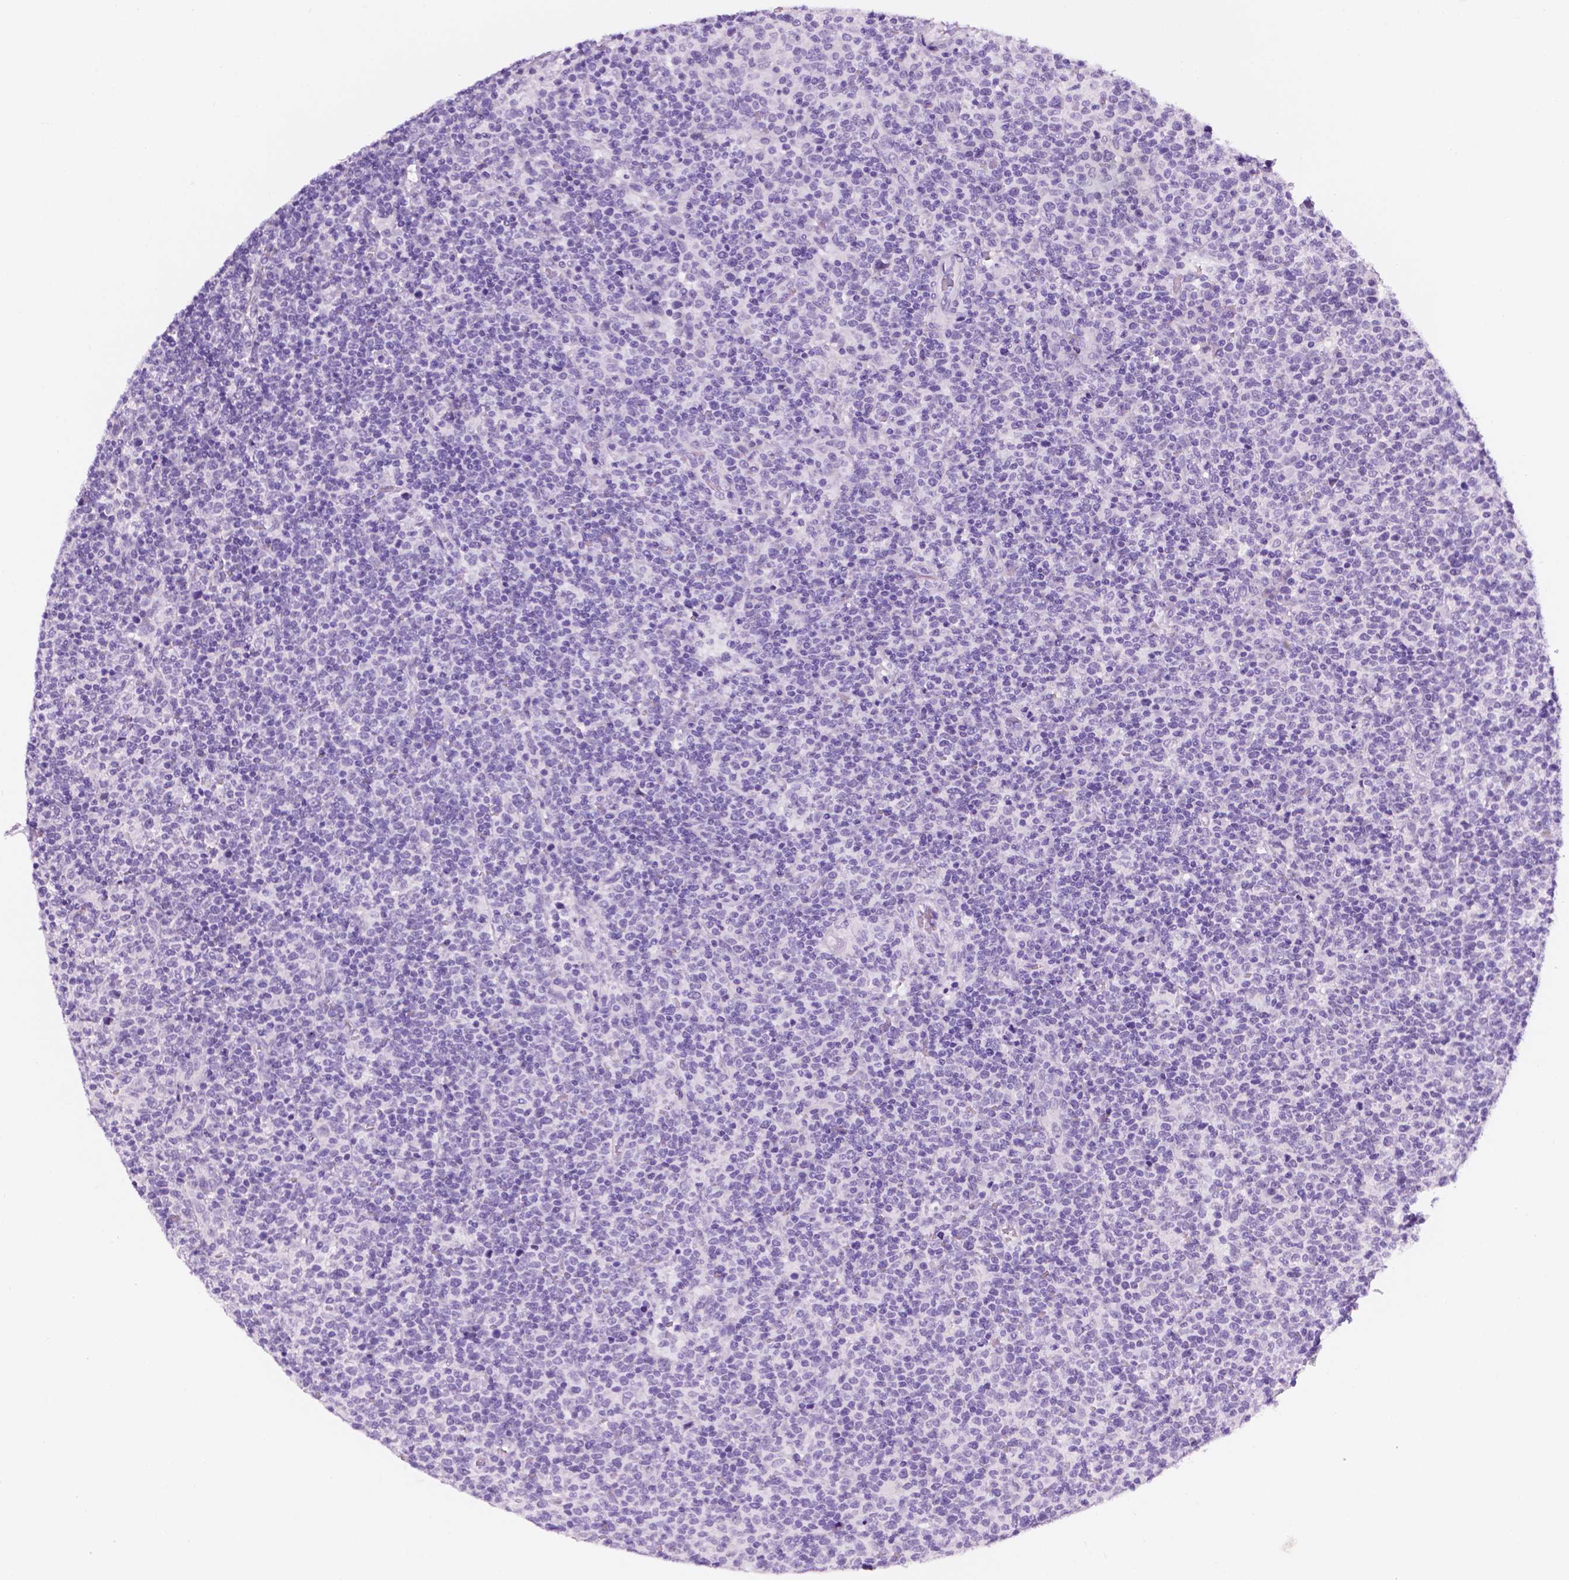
{"staining": {"intensity": "negative", "quantity": "none", "location": "none"}, "tissue": "lymphoma", "cell_type": "Tumor cells", "image_type": "cancer", "snomed": [{"axis": "morphology", "description": "Malignant lymphoma, non-Hodgkin's type, High grade"}, {"axis": "topography", "description": "Lymph node"}], "caption": "Tumor cells show no significant staining in lymphoma.", "gene": "PPL", "patient": {"sex": "male", "age": 61}}